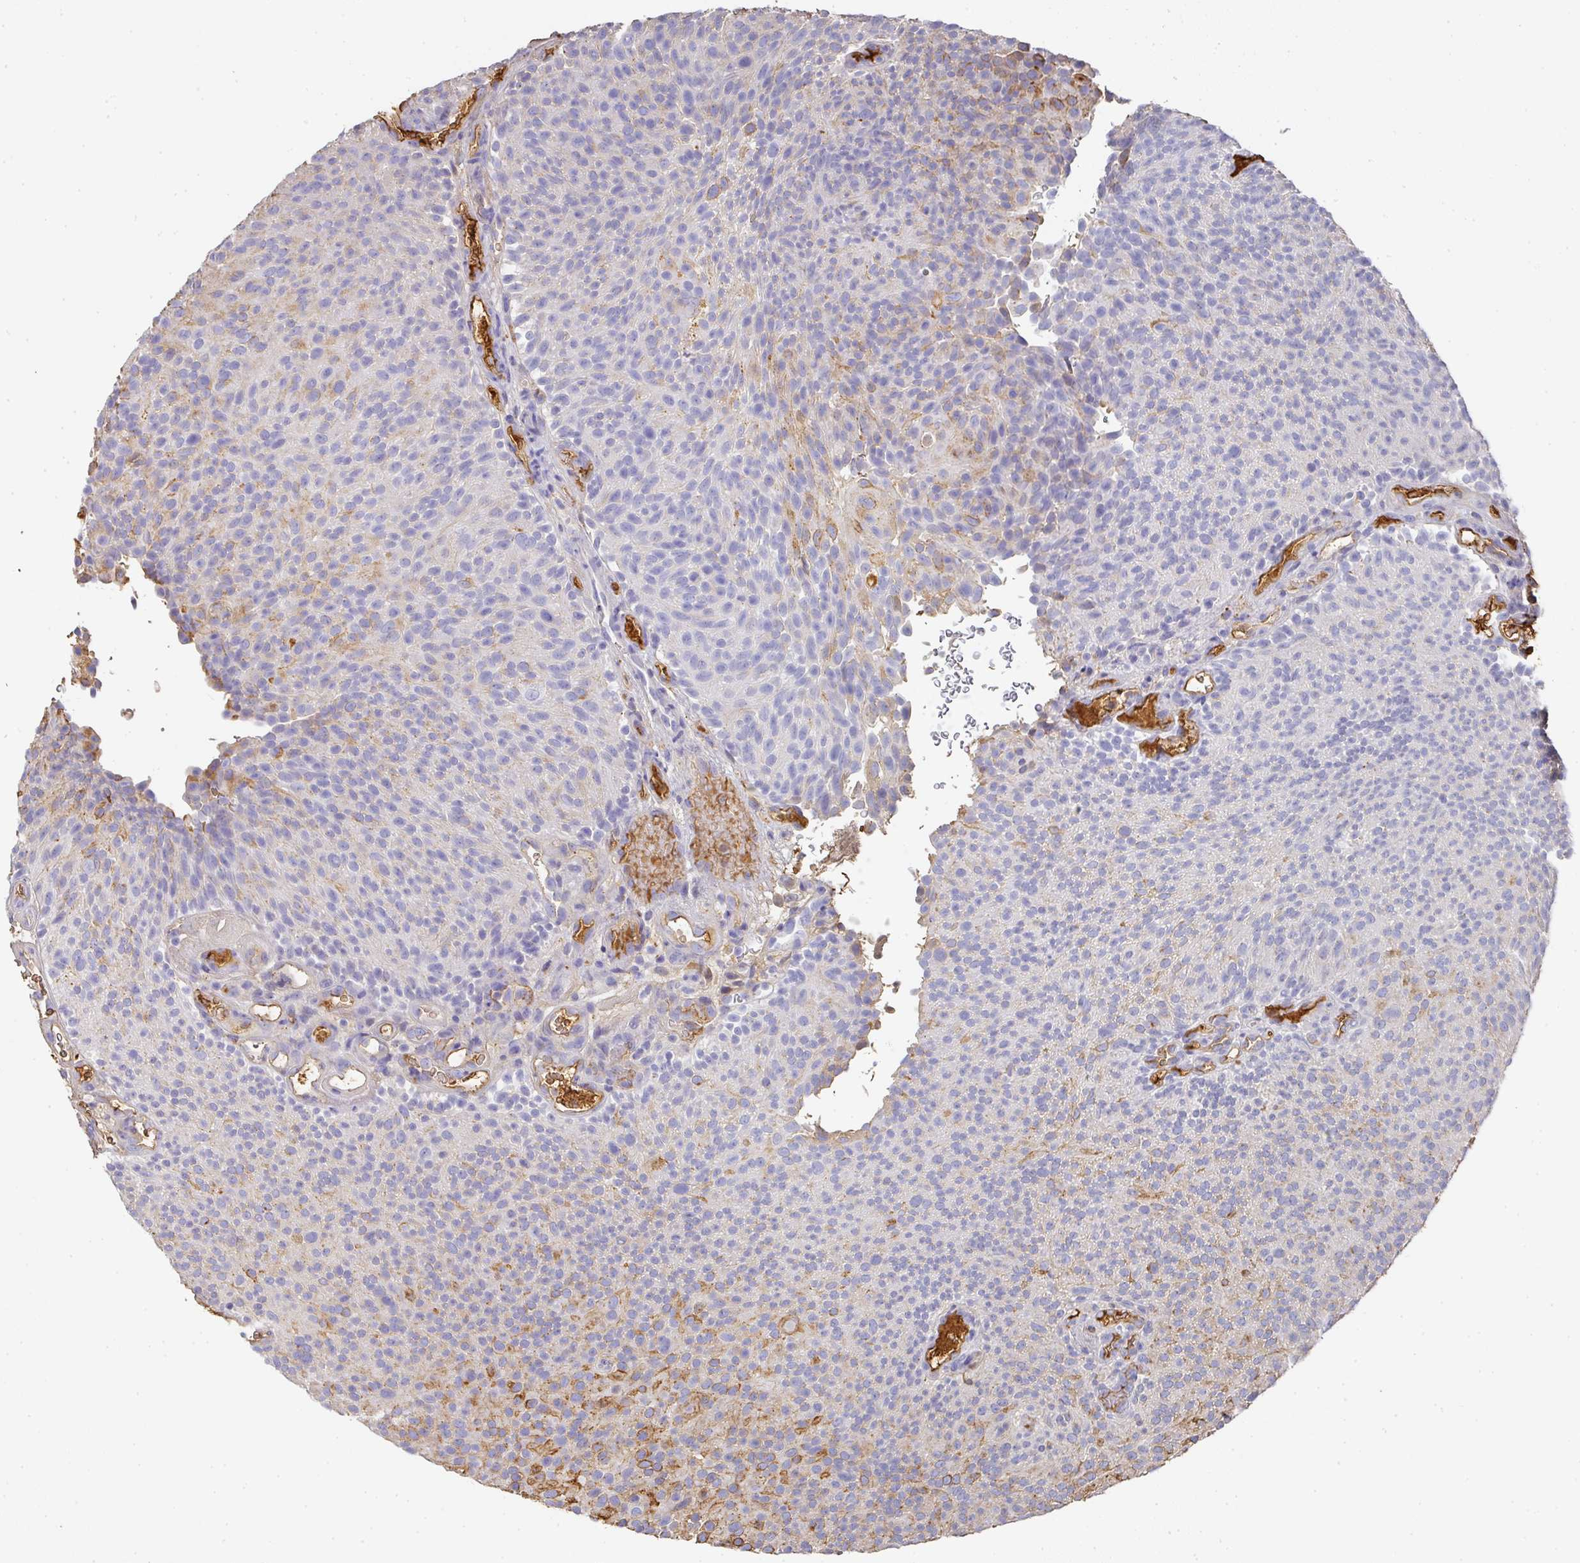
{"staining": {"intensity": "moderate", "quantity": "<25%", "location": "cytoplasmic/membranous"}, "tissue": "urothelial cancer", "cell_type": "Tumor cells", "image_type": "cancer", "snomed": [{"axis": "morphology", "description": "Urothelial carcinoma, Low grade"}, {"axis": "topography", "description": "Urinary bladder"}], "caption": "Immunohistochemistry of human urothelial cancer shows low levels of moderate cytoplasmic/membranous positivity in about <25% of tumor cells. The protein of interest is shown in brown color, while the nuclei are stained blue.", "gene": "ALB", "patient": {"sex": "male", "age": 78}}